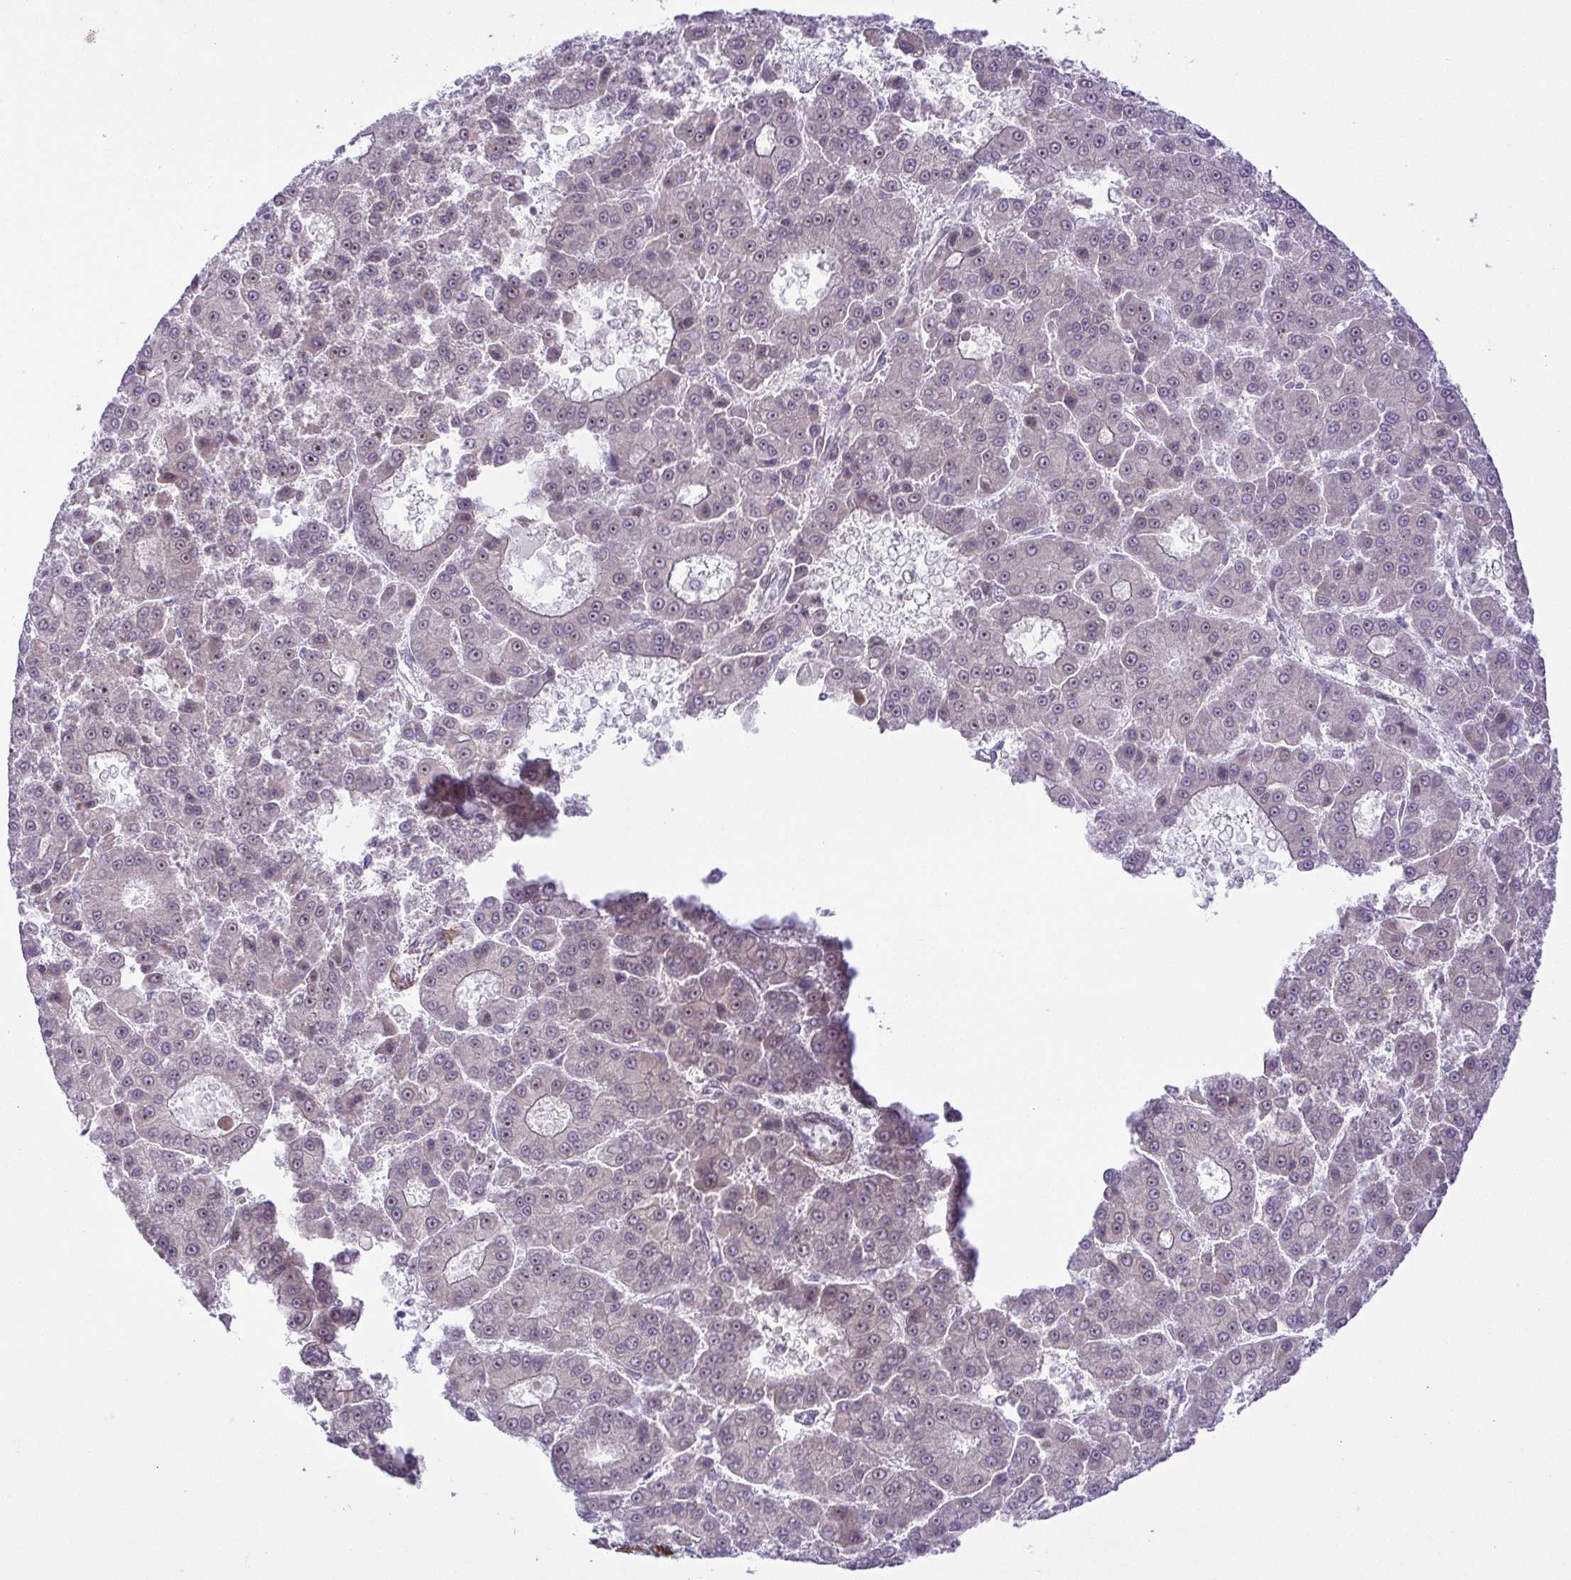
{"staining": {"intensity": "weak", "quantity": "<25%", "location": "nuclear"}, "tissue": "liver cancer", "cell_type": "Tumor cells", "image_type": "cancer", "snomed": [{"axis": "morphology", "description": "Carcinoma, Hepatocellular, NOS"}, {"axis": "topography", "description": "Liver"}], "caption": "Tumor cells are negative for protein expression in human liver cancer.", "gene": "RSL24D1", "patient": {"sex": "male", "age": 70}}